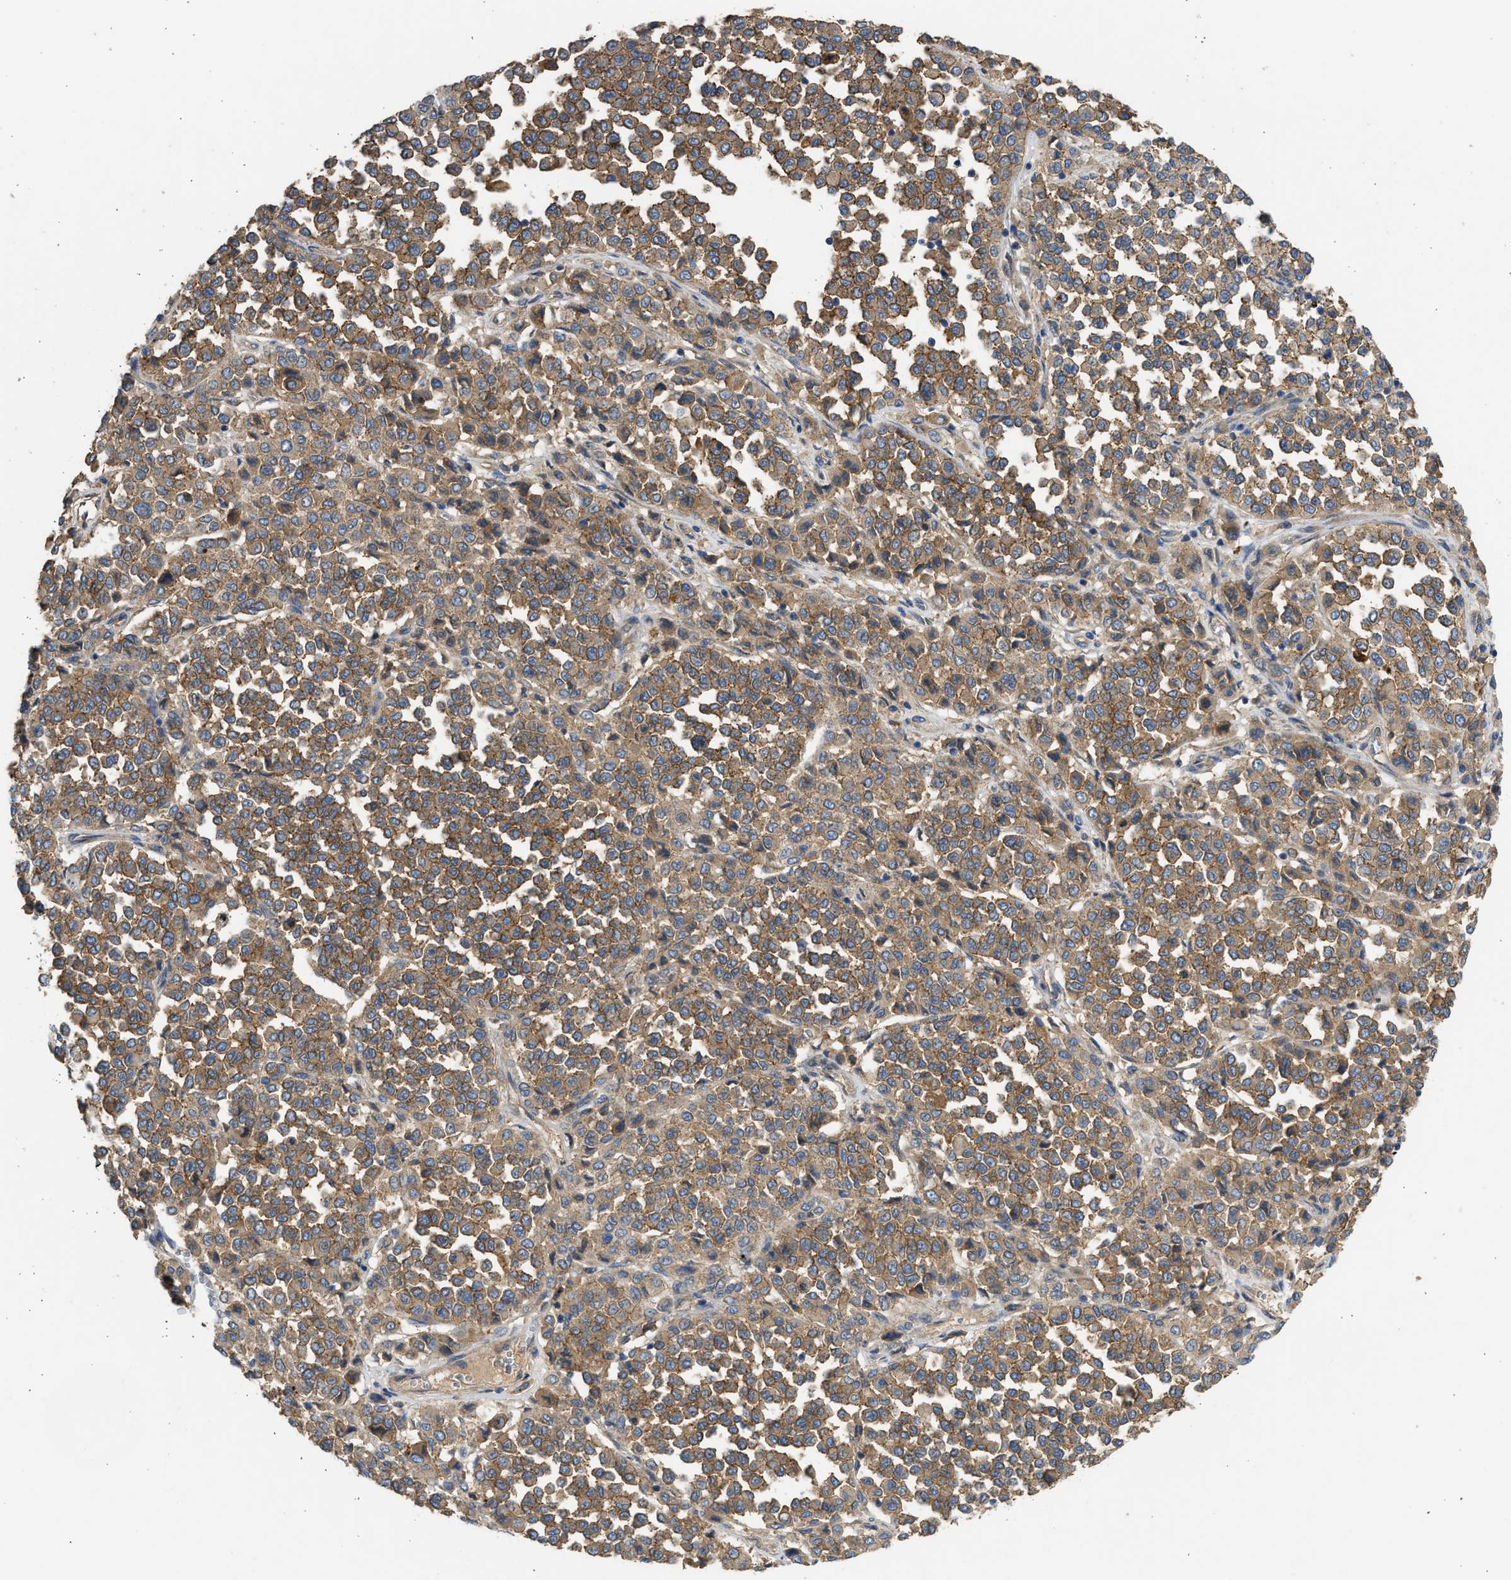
{"staining": {"intensity": "moderate", "quantity": ">75%", "location": "cytoplasmic/membranous"}, "tissue": "melanoma", "cell_type": "Tumor cells", "image_type": "cancer", "snomed": [{"axis": "morphology", "description": "Malignant melanoma, Metastatic site"}, {"axis": "topography", "description": "Pancreas"}], "caption": "Melanoma was stained to show a protein in brown. There is medium levels of moderate cytoplasmic/membranous expression in about >75% of tumor cells. The staining is performed using DAB (3,3'-diaminobenzidine) brown chromogen to label protein expression. The nuclei are counter-stained blue using hematoxylin.", "gene": "CSRNP2", "patient": {"sex": "female", "age": 30}}